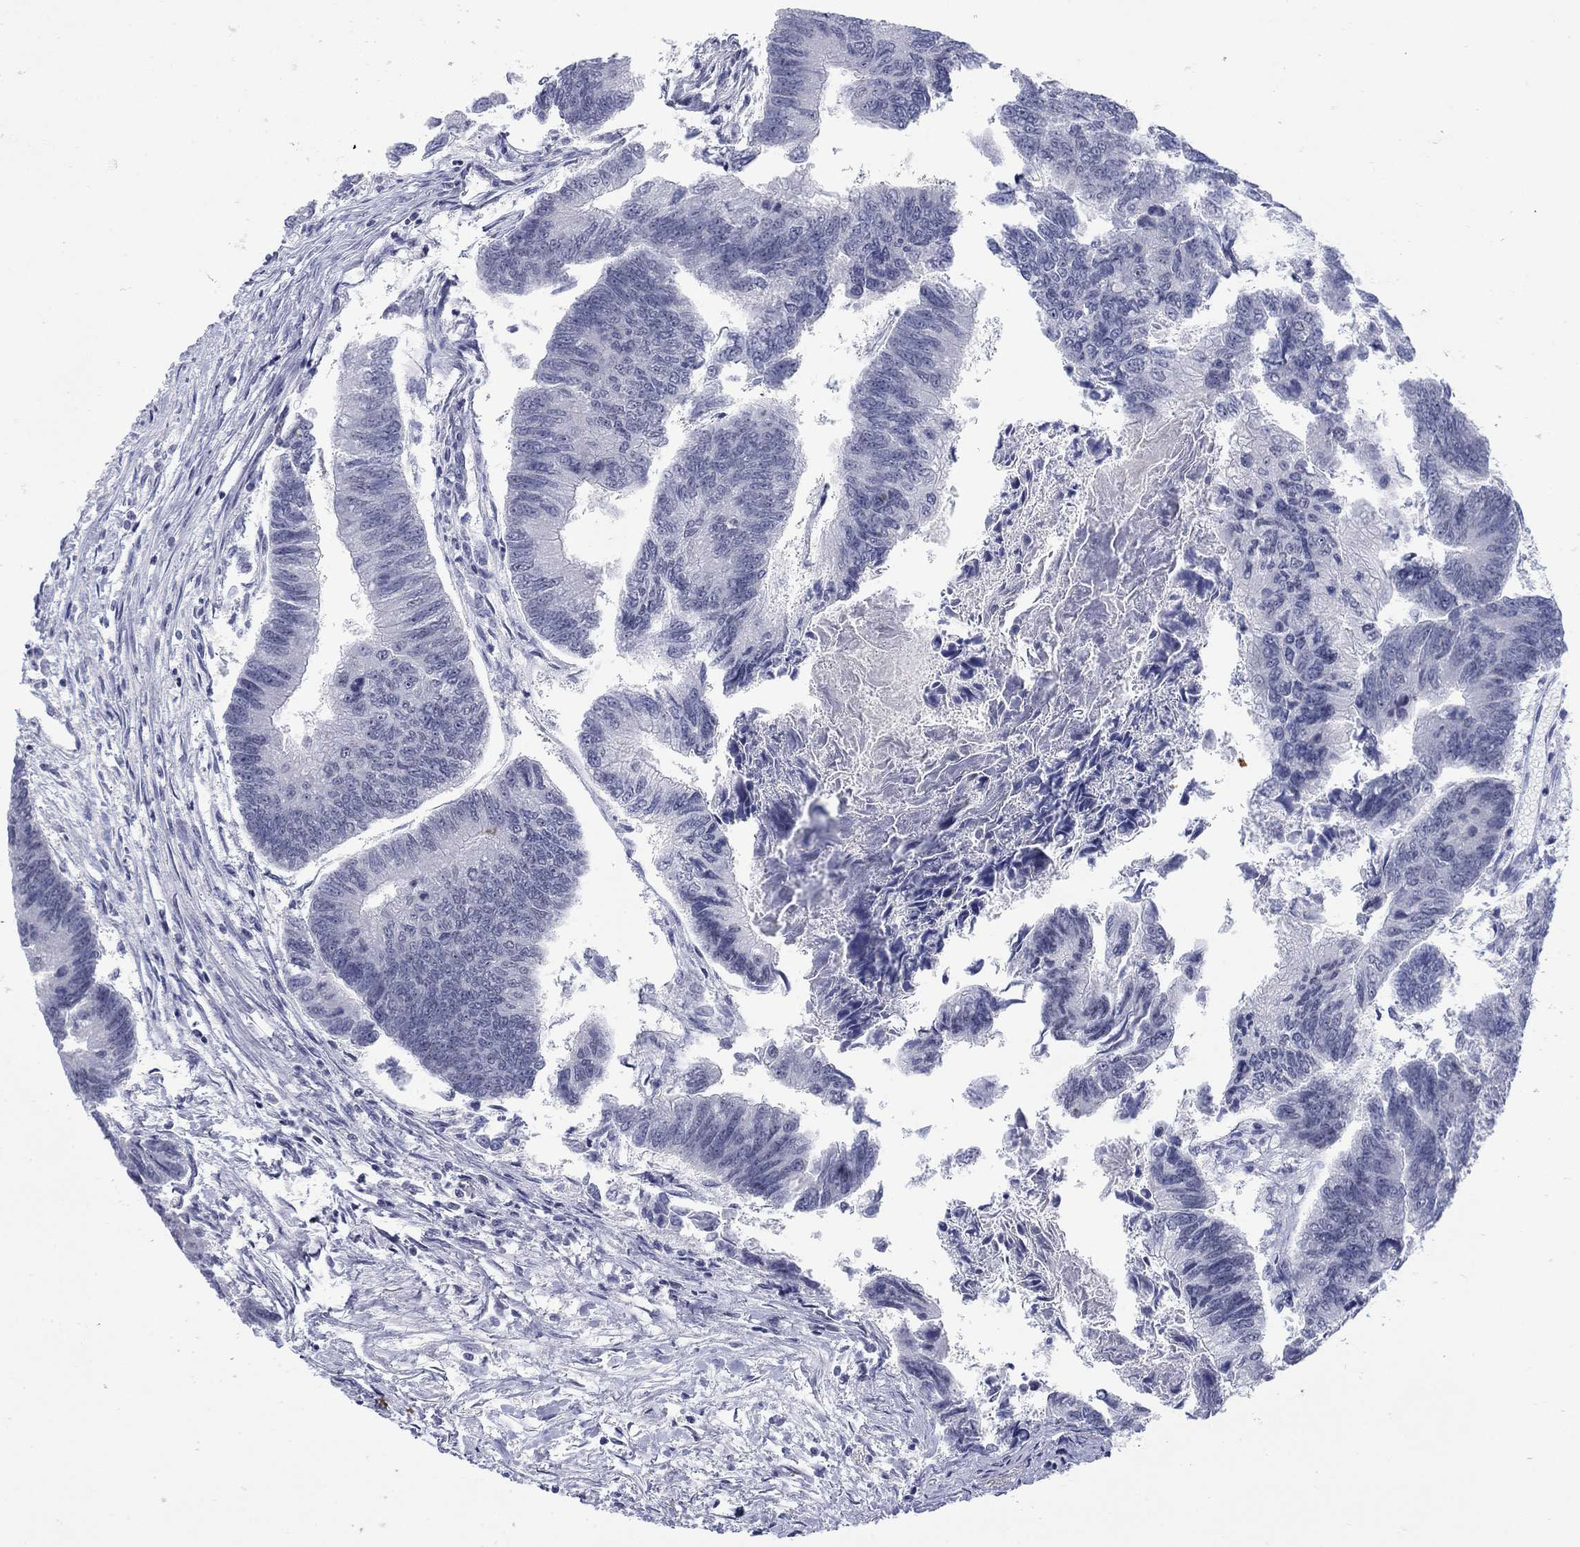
{"staining": {"intensity": "negative", "quantity": "none", "location": "none"}, "tissue": "colorectal cancer", "cell_type": "Tumor cells", "image_type": "cancer", "snomed": [{"axis": "morphology", "description": "Adenocarcinoma, NOS"}, {"axis": "topography", "description": "Colon"}], "caption": "Micrograph shows no protein expression in tumor cells of colorectal cancer (adenocarcinoma) tissue.", "gene": "NPAS3", "patient": {"sex": "female", "age": 65}}